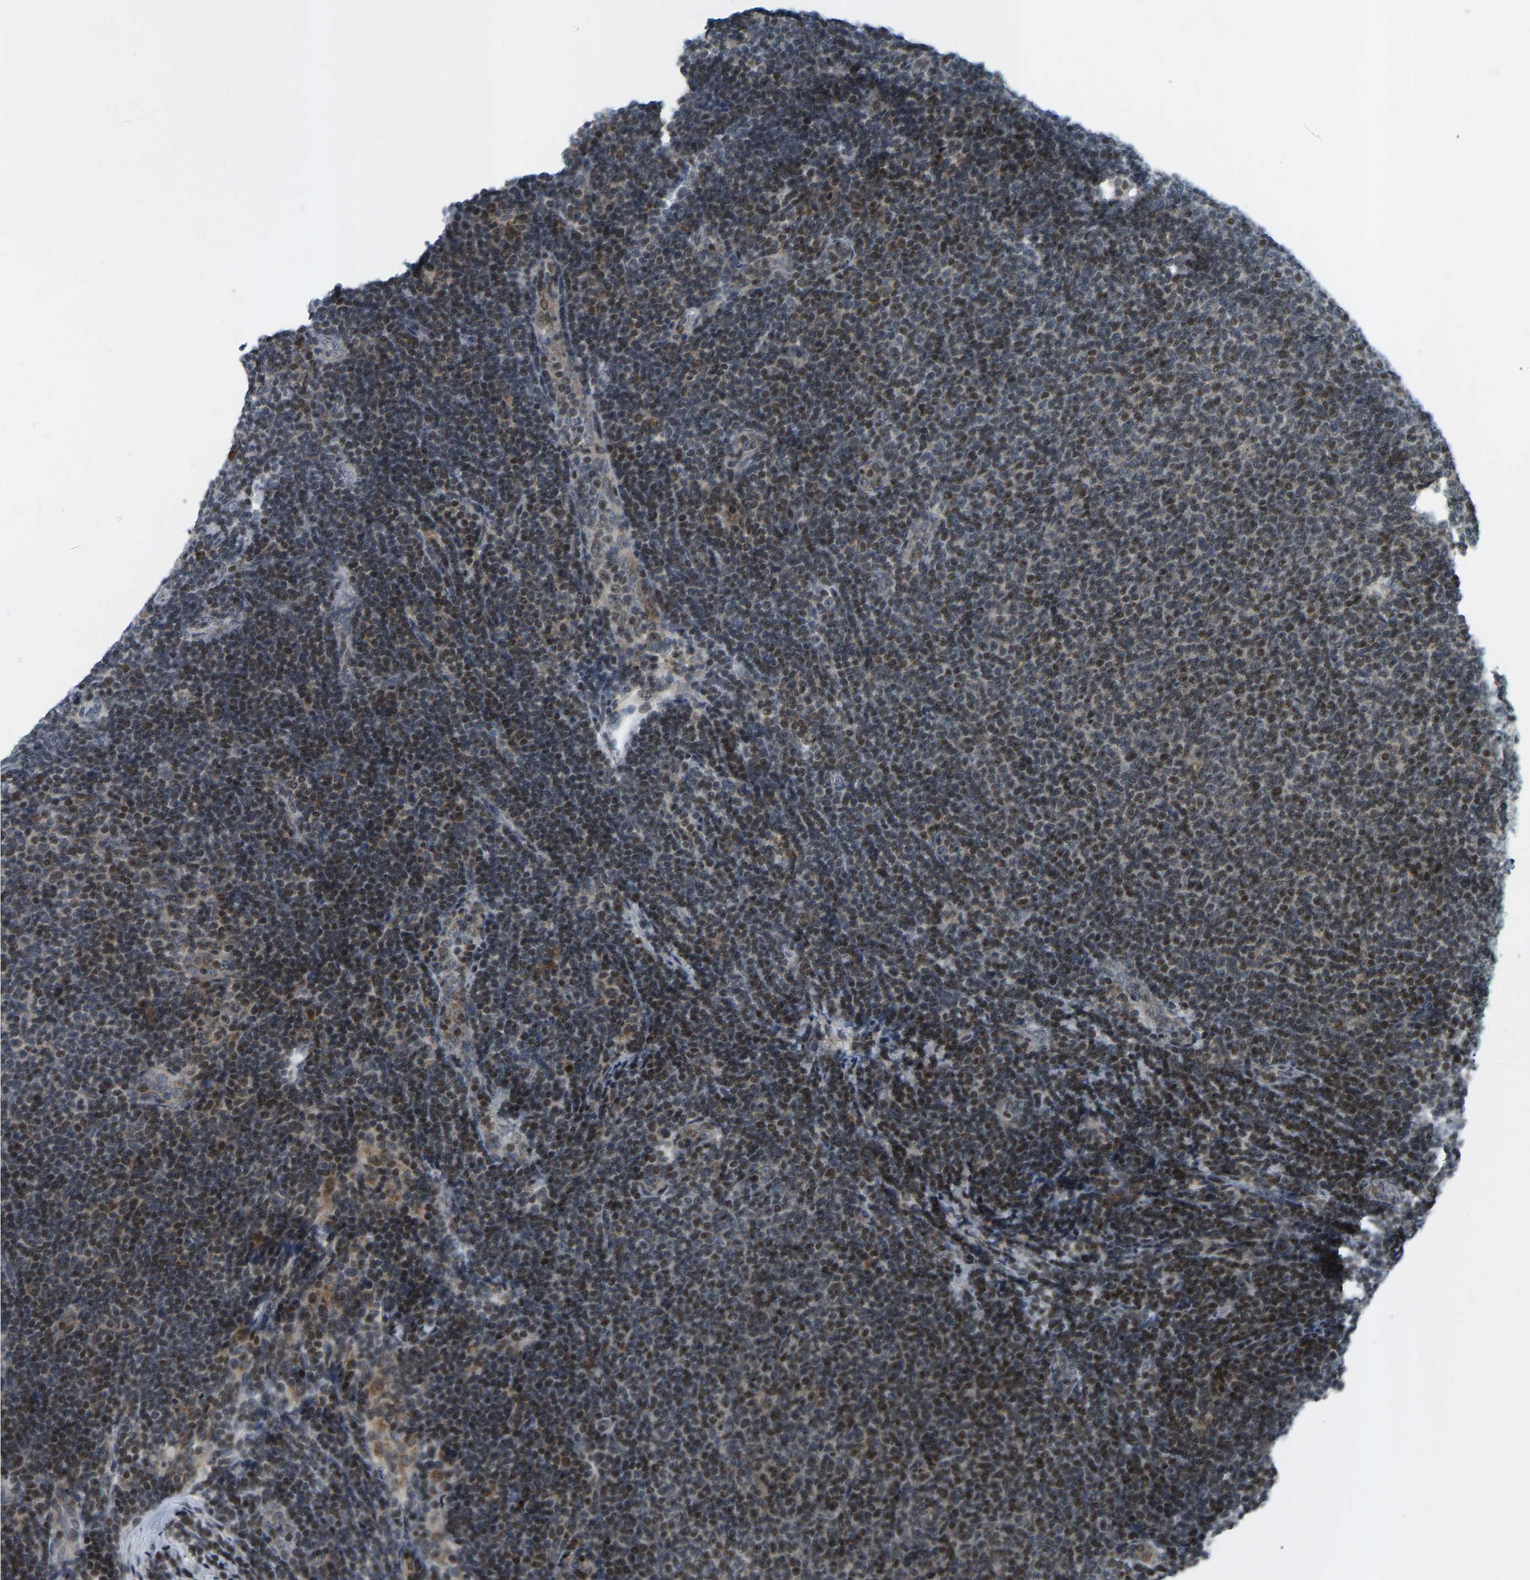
{"staining": {"intensity": "moderate", "quantity": "25%-75%", "location": "nuclear"}, "tissue": "lymphoma", "cell_type": "Tumor cells", "image_type": "cancer", "snomed": [{"axis": "morphology", "description": "Malignant lymphoma, non-Hodgkin's type, Low grade"}, {"axis": "topography", "description": "Lymph node"}], "caption": "DAB immunohistochemical staining of human malignant lymphoma, non-Hodgkin's type (low-grade) demonstrates moderate nuclear protein expression in about 25%-75% of tumor cells.", "gene": "PARL", "patient": {"sex": "male", "age": 66}}